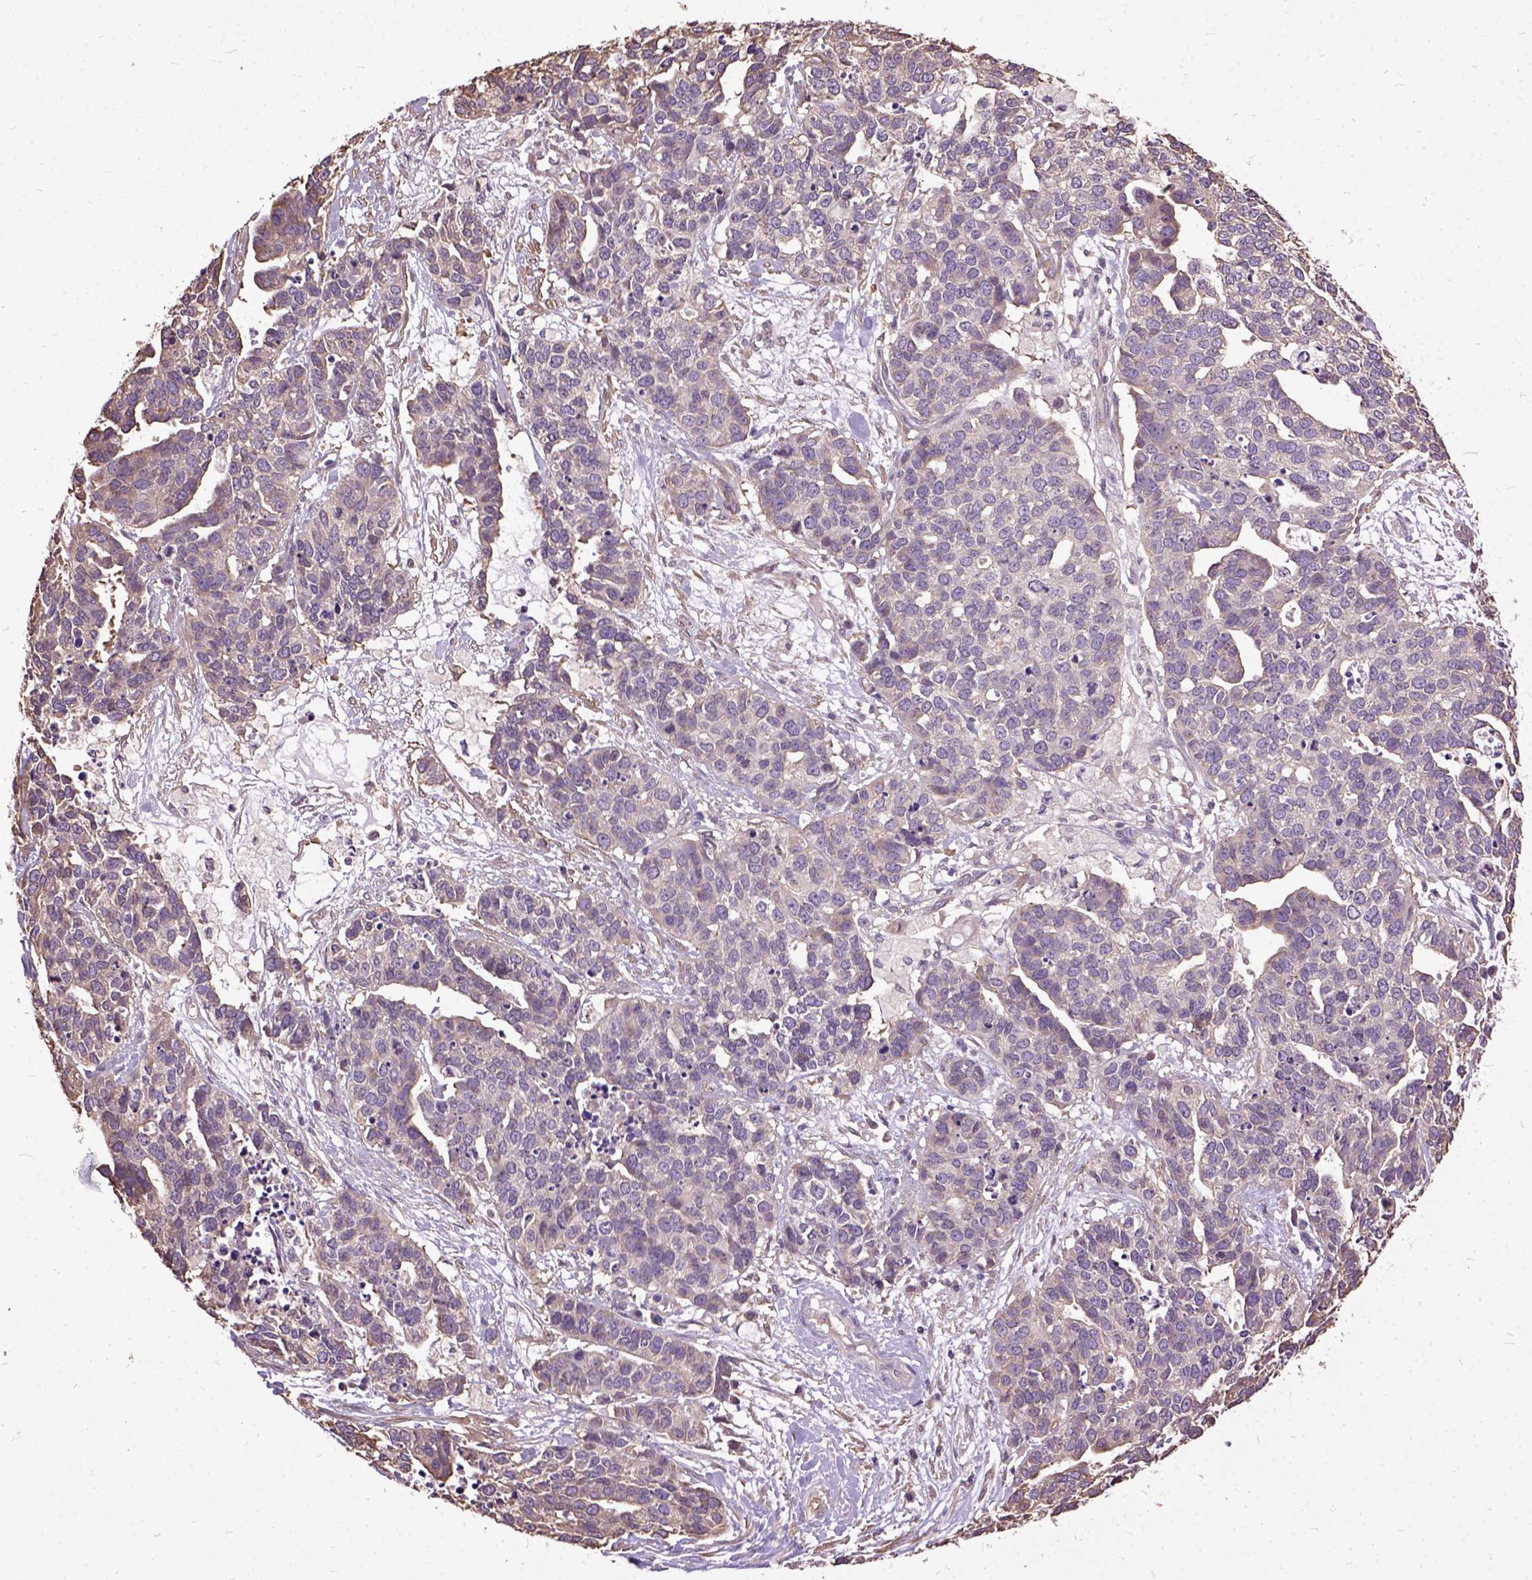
{"staining": {"intensity": "negative", "quantity": "none", "location": "none"}, "tissue": "ovarian cancer", "cell_type": "Tumor cells", "image_type": "cancer", "snomed": [{"axis": "morphology", "description": "Carcinoma, endometroid"}, {"axis": "topography", "description": "Ovary"}], "caption": "This is an immunohistochemistry (IHC) histopathology image of ovarian cancer. There is no staining in tumor cells.", "gene": "AREG", "patient": {"sex": "female", "age": 65}}